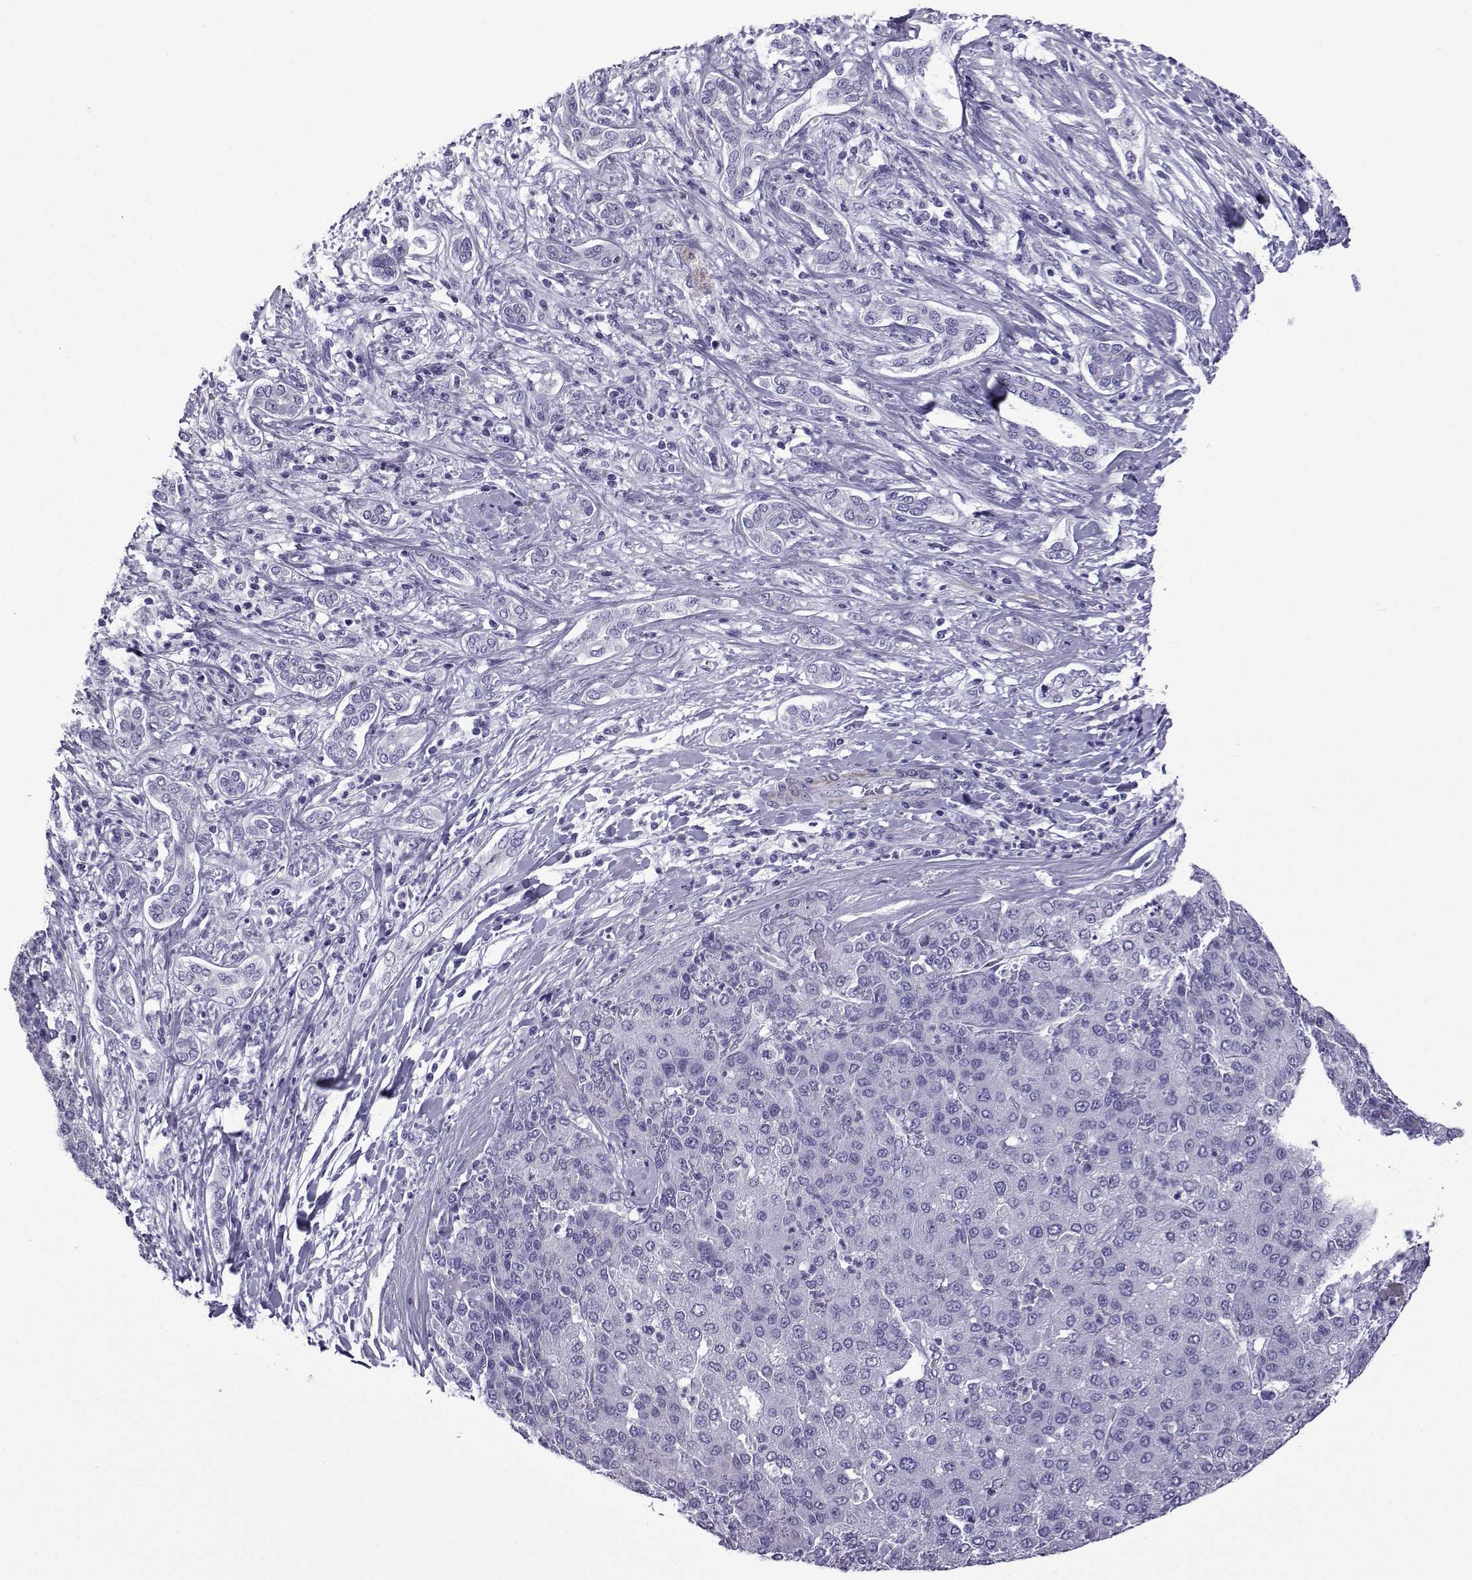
{"staining": {"intensity": "negative", "quantity": "none", "location": "none"}, "tissue": "liver cancer", "cell_type": "Tumor cells", "image_type": "cancer", "snomed": [{"axis": "morphology", "description": "Carcinoma, Hepatocellular, NOS"}, {"axis": "topography", "description": "Liver"}], "caption": "The micrograph demonstrates no significant positivity in tumor cells of hepatocellular carcinoma (liver). The staining was performed using DAB (3,3'-diaminobenzidine) to visualize the protein expression in brown, while the nuclei were stained in blue with hematoxylin (Magnification: 20x).", "gene": "KCNF1", "patient": {"sex": "male", "age": 65}}